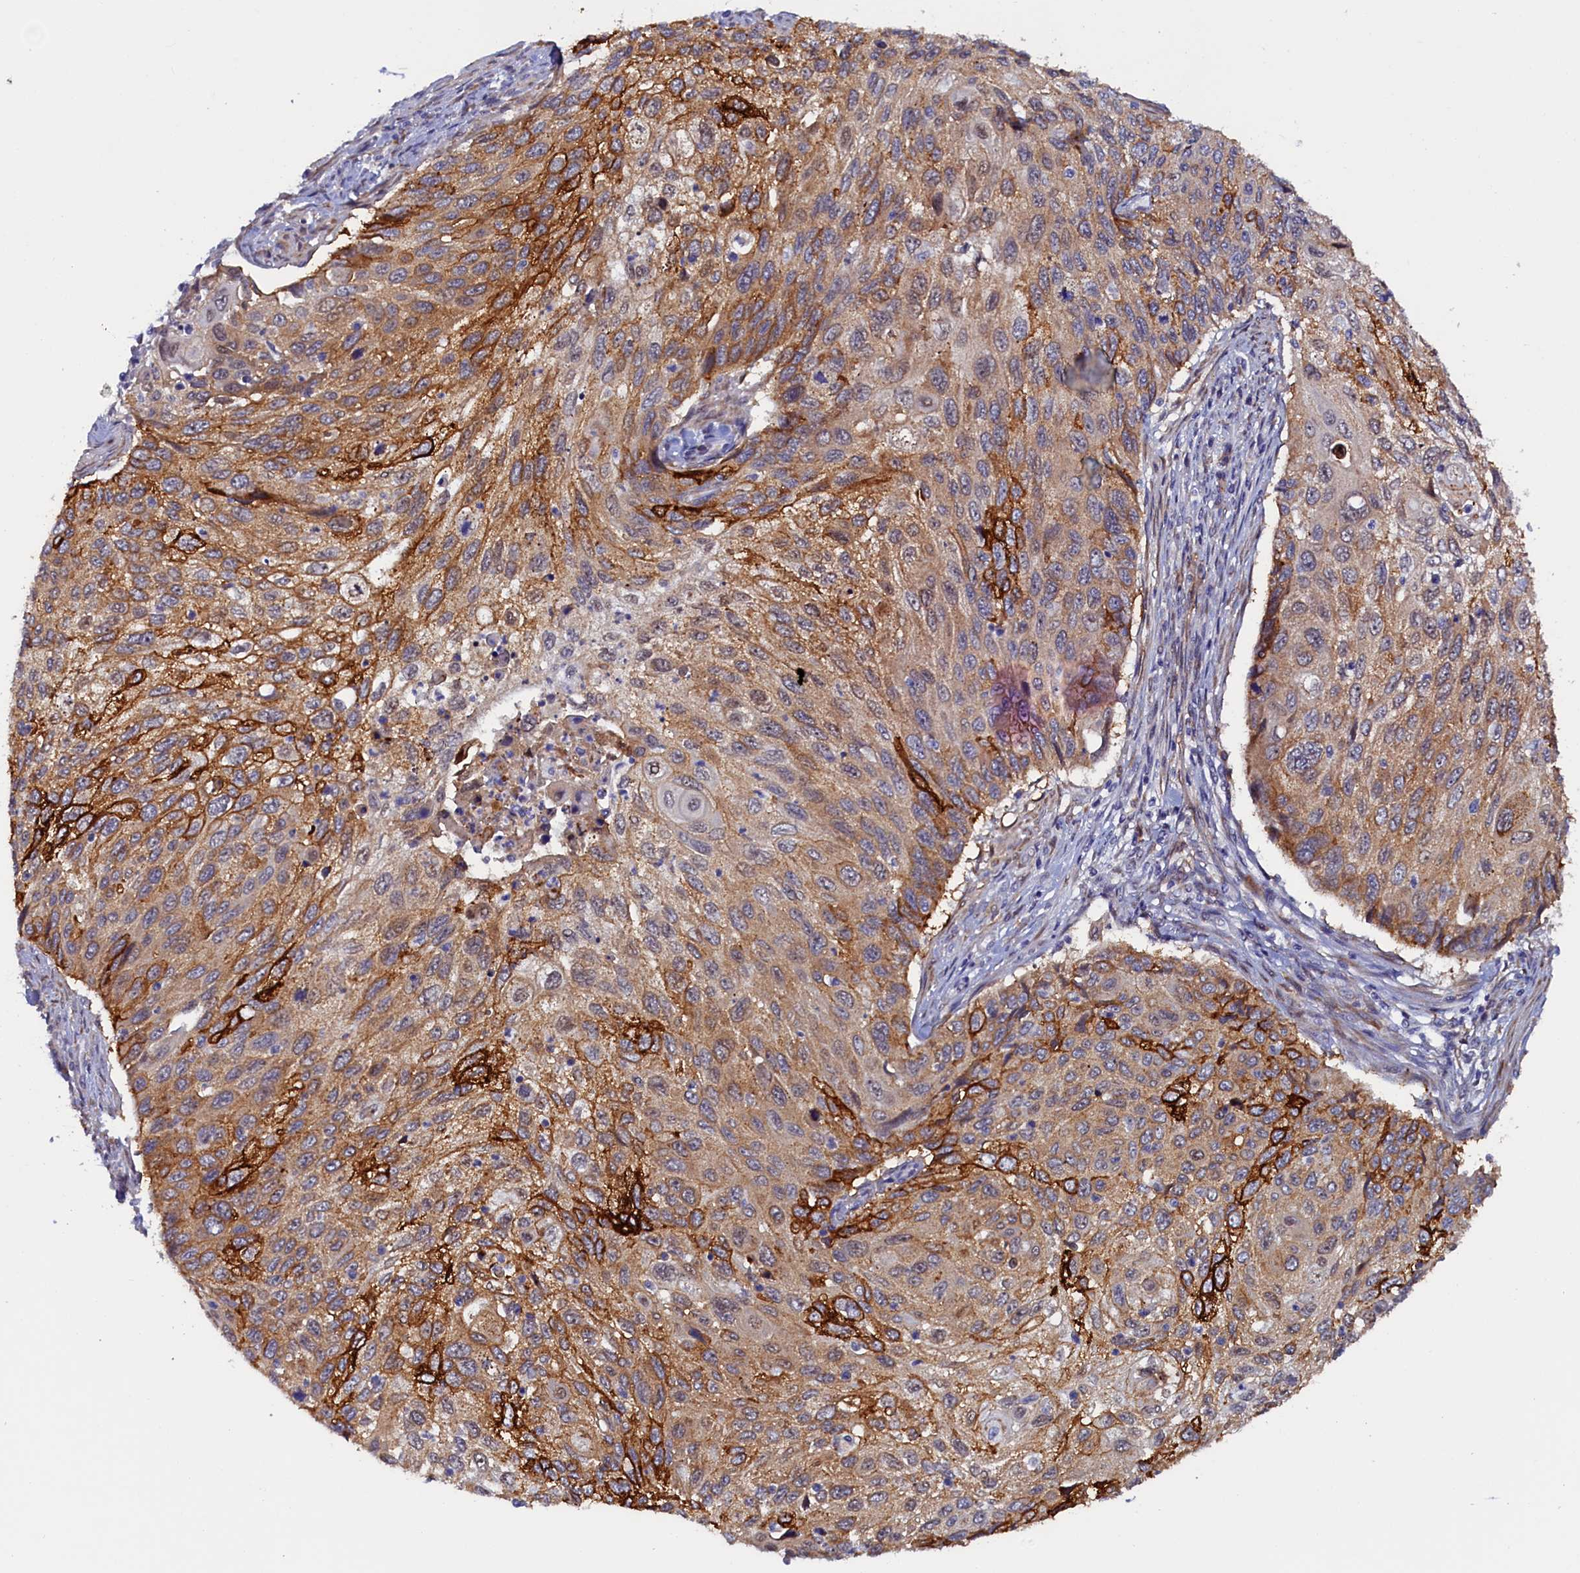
{"staining": {"intensity": "moderate", "quantity": ">75%", "location": "cytoplasmic/membranous"}, "tissue": "cervical cancer", "cell_type": "Tumor cells", "image_type": "cancer", "snomed": [{"axis": "morphology", "description": "Squamous cell carcinoma, NOS"}, {"axis": "topography", "description": "Cervix"}], "caption": "A photomicrograph of cervical squamous cell carcinoma stained for a protein demonstrates moderate cytoplasmic/membranous brown staining in tumor cells. The staining was performed using DAB to visualize the protein expression in brown, while the nuclei were stained in blue with hematoxylin (Magnification: 20x).", "gene": "PACSIN3", "patient": {"sex": "female", "age": 70}}